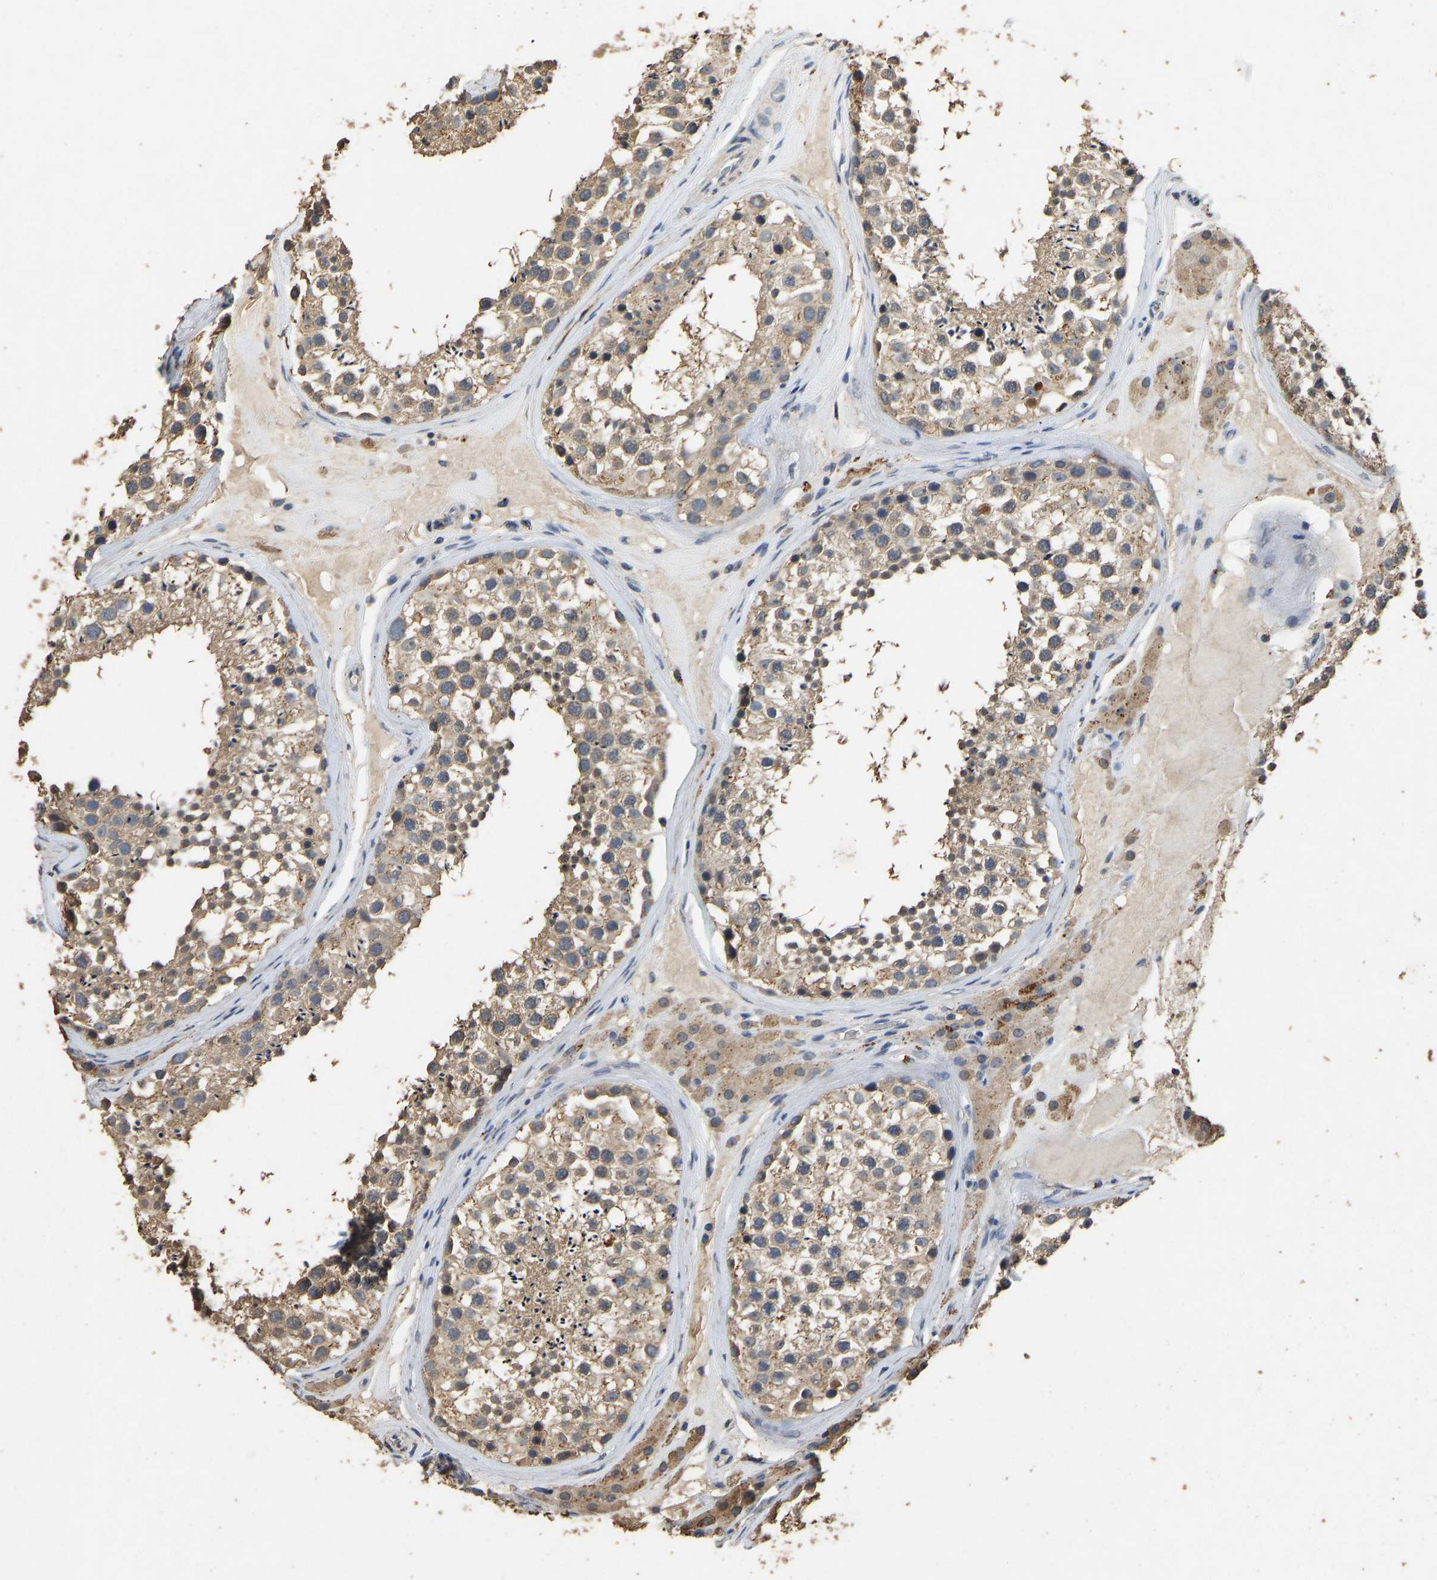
{"staining": {"intensity": "moderate", "quantity": ">75%", "location": "cytoplasmic/membranous"}, "tissue": "testis", "cell_type": "Cells in seminiferous ducts", "image_type": "normal", "snomed": [{"axis": "morphology", "description": "Normal tissue, NOS"}, {"axis": "topography", "description": "Testis"}], "caption": "IHC (DAB) staining of benign testis shows moderate cytoplasmic/membranous protein expression in approximately >75% of cells in seminiferous ducts.", "gene": "CIDEC", "patient": {"sex": "male", "age": 46}}